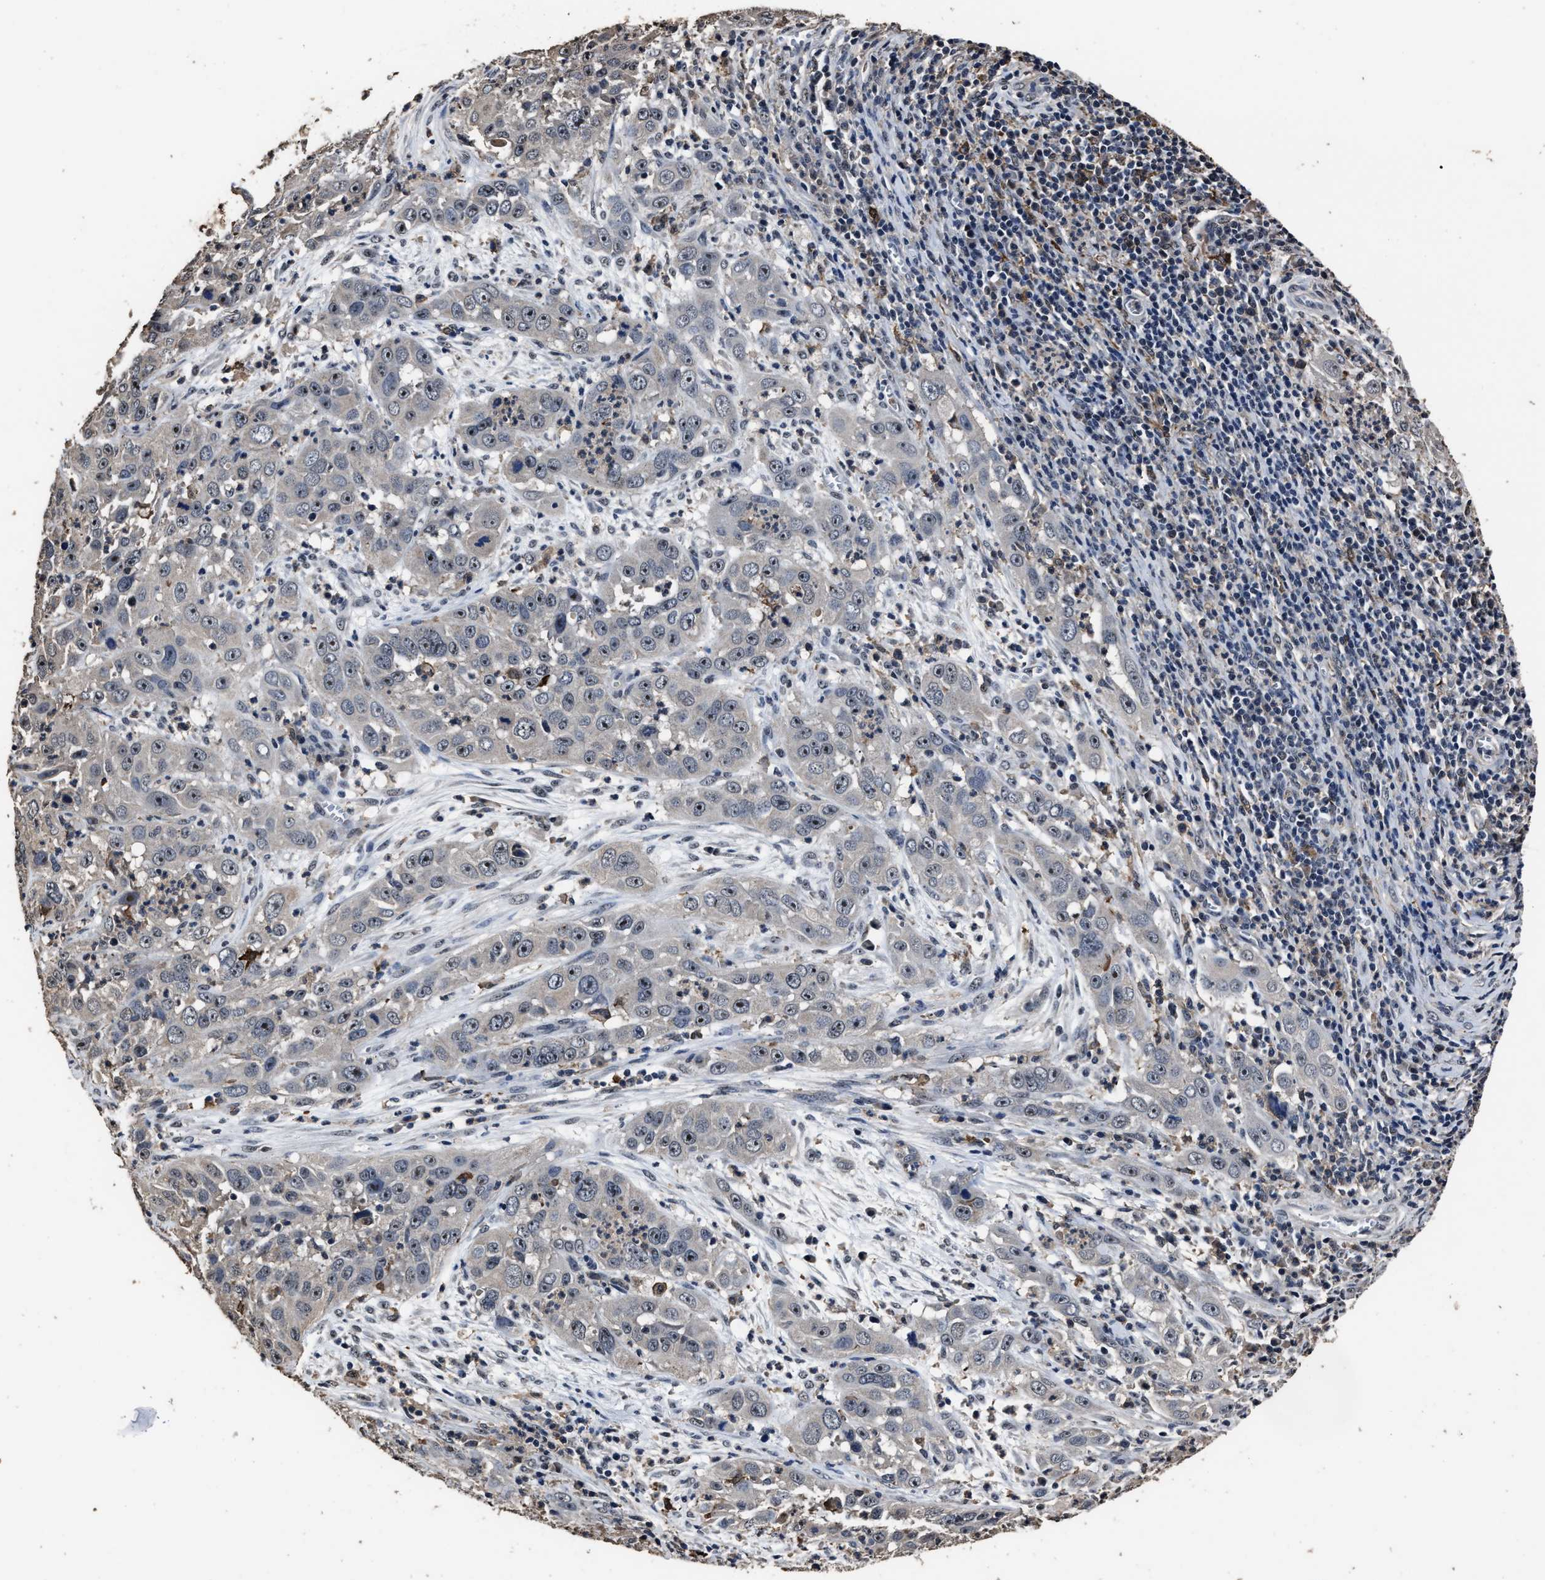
{"staining": {"intensity": "moderate", "quantity": "25%-75%", "location": "nuclear"}, "tissue": "cervical cancer", "cell_type": "Tumor cells", "image_type": "cancer", "snomed": [{"axis": "morphology", "description": "Squamous cell carcinoma, NOS"}, {"axis": "topography", "description": "Cervix"}], "caption": "There is medium levels of moderate nuclear expression in tumor cells of cervical cancer (squamous cell carcinoma), as demonstrated by immunohistochemical staining (brown color).", "gene": "RSBN1L", "patient": {"sex": "female", "age": 32}}